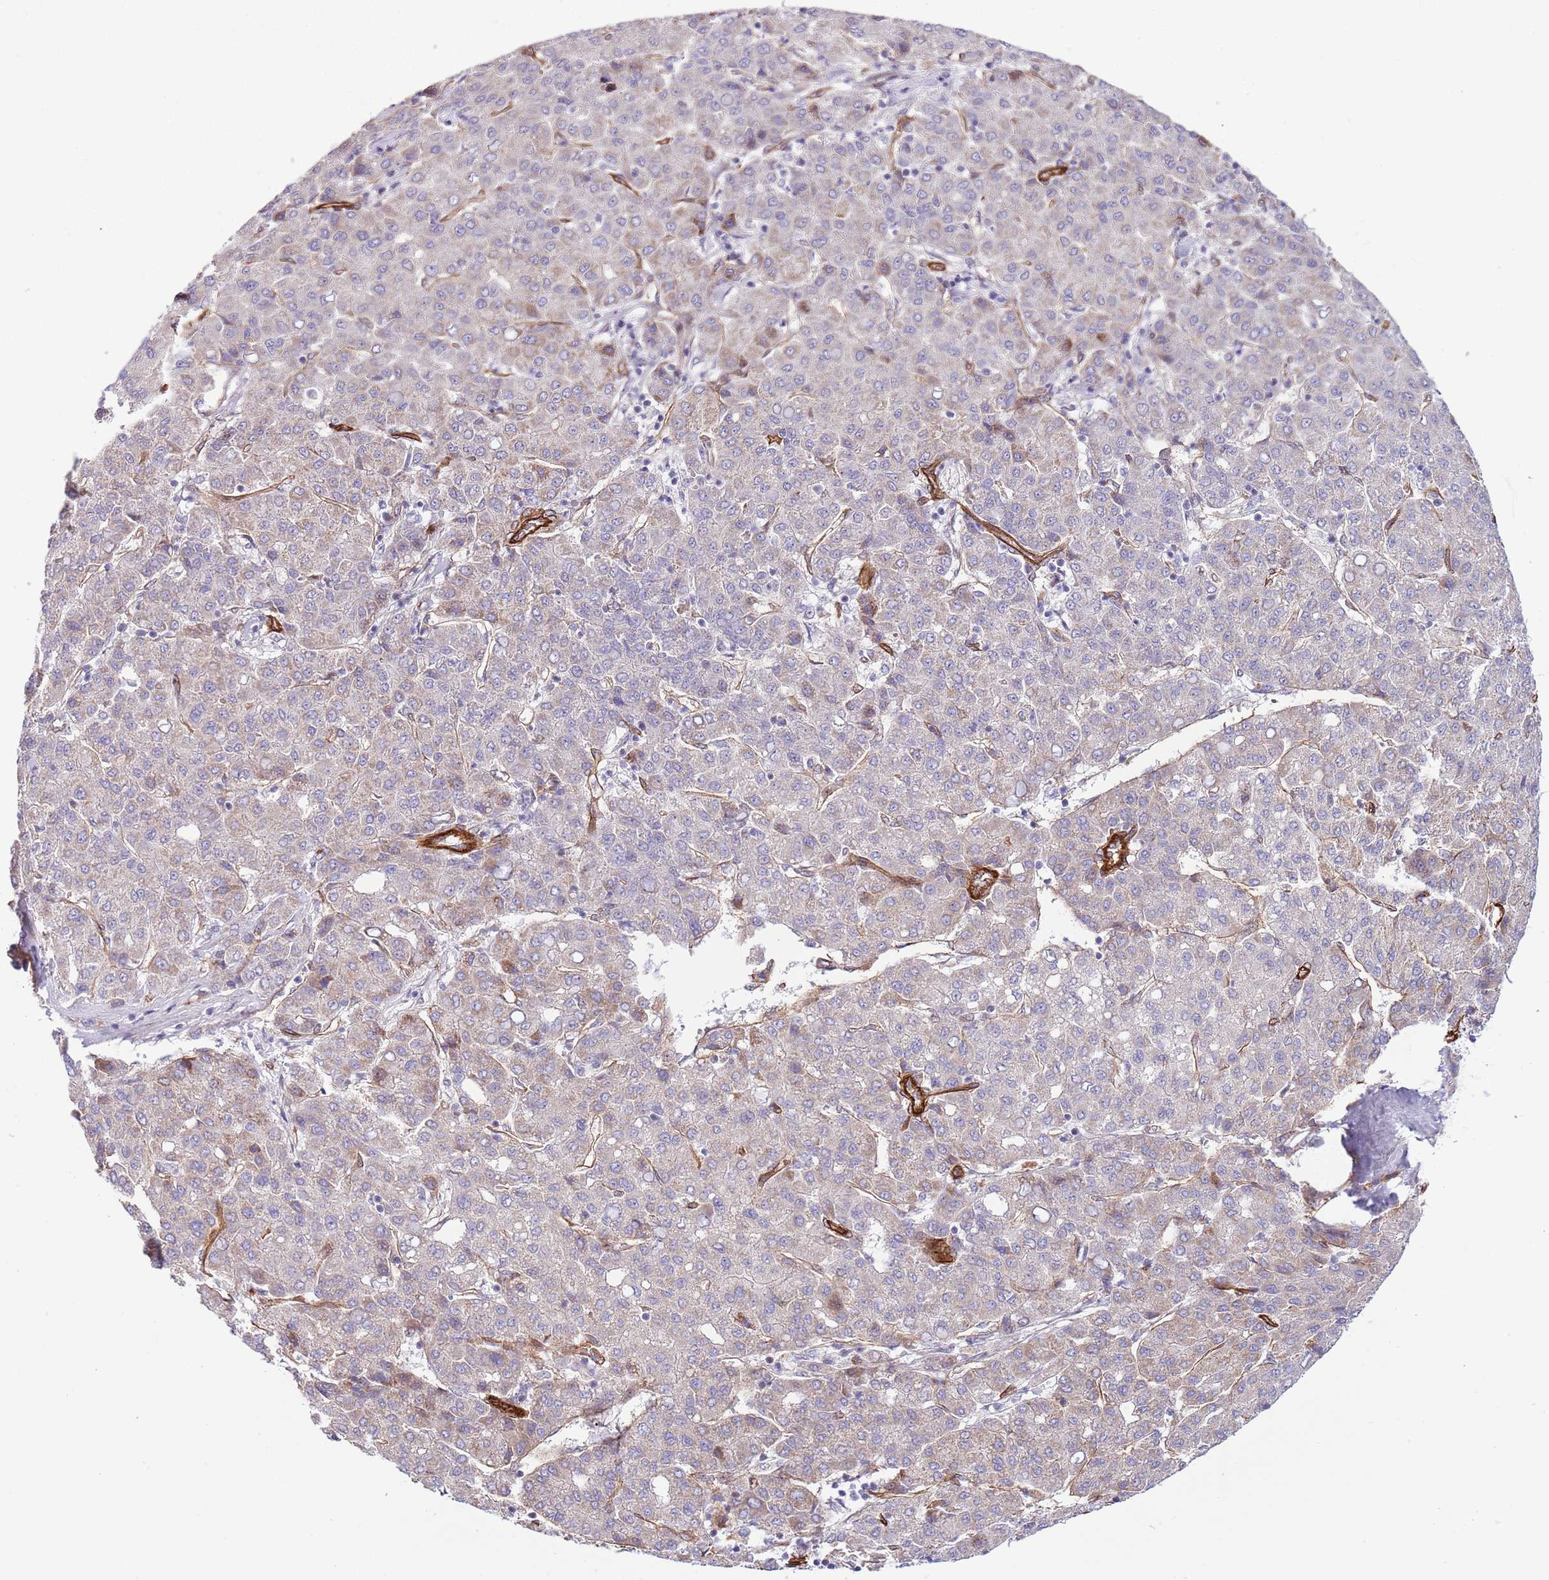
{"staining": {"intensity": "weak", "quantity": "<25%", "location": "cytoplasmic/membranous"}, "tissue": "liver cancer", "cell_type": "Tumor cells", "image_type": "cancer", "snomed": [{"axis": "morphology", "description": "Carcinoma, Hepatocellular, NOS"}, {"axis": "topography", "description": "Liver"}], "caption": "An image of human liver cancer (hepatocellular carcinoma) is negative for staining in tumor cells.", "gene": "NEK3", "patient": {"sex": "male", "age": 65}}